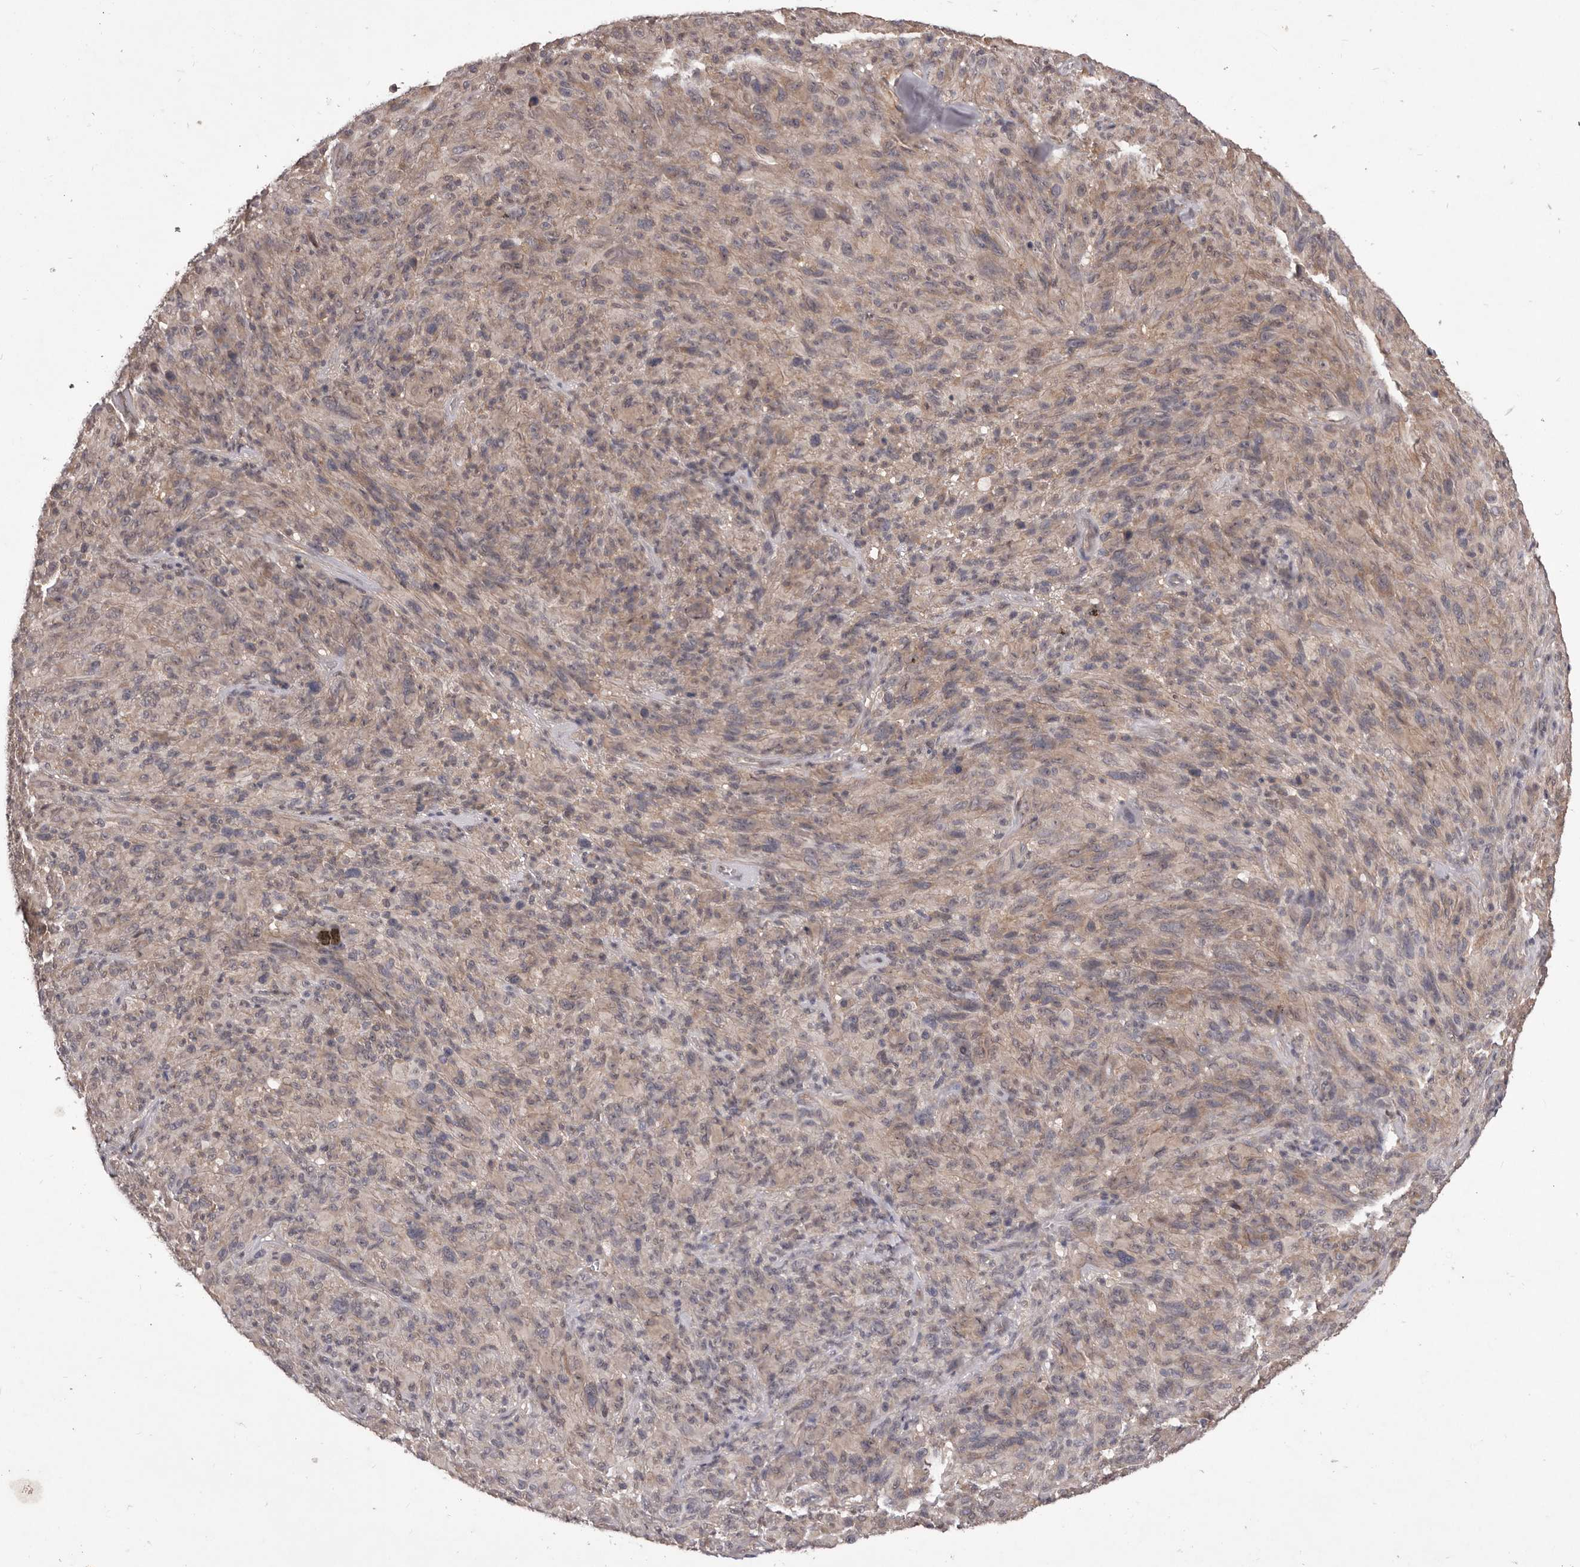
{"staining": {"intensity": "weak", "quantity": "25%-75%", "location": "cytoplasmic/membranous"}, "tissue": "melanoma", "cell_type": "Tumor cells", "image_type": "cancer", "snomed": [{"axis": "morphology", "description": "Malignant melanoma, NOS"}, {"axis": "topography", "description": "Skin of head"}], "caption": "This is an image of immunohistochemistry (IHC) staining of melanoma, which shows weak expression in the cytoplasmic/membranous of tumor cells.", "gene": "CELF3", "patient": {"sex": "male", "age": 96}}